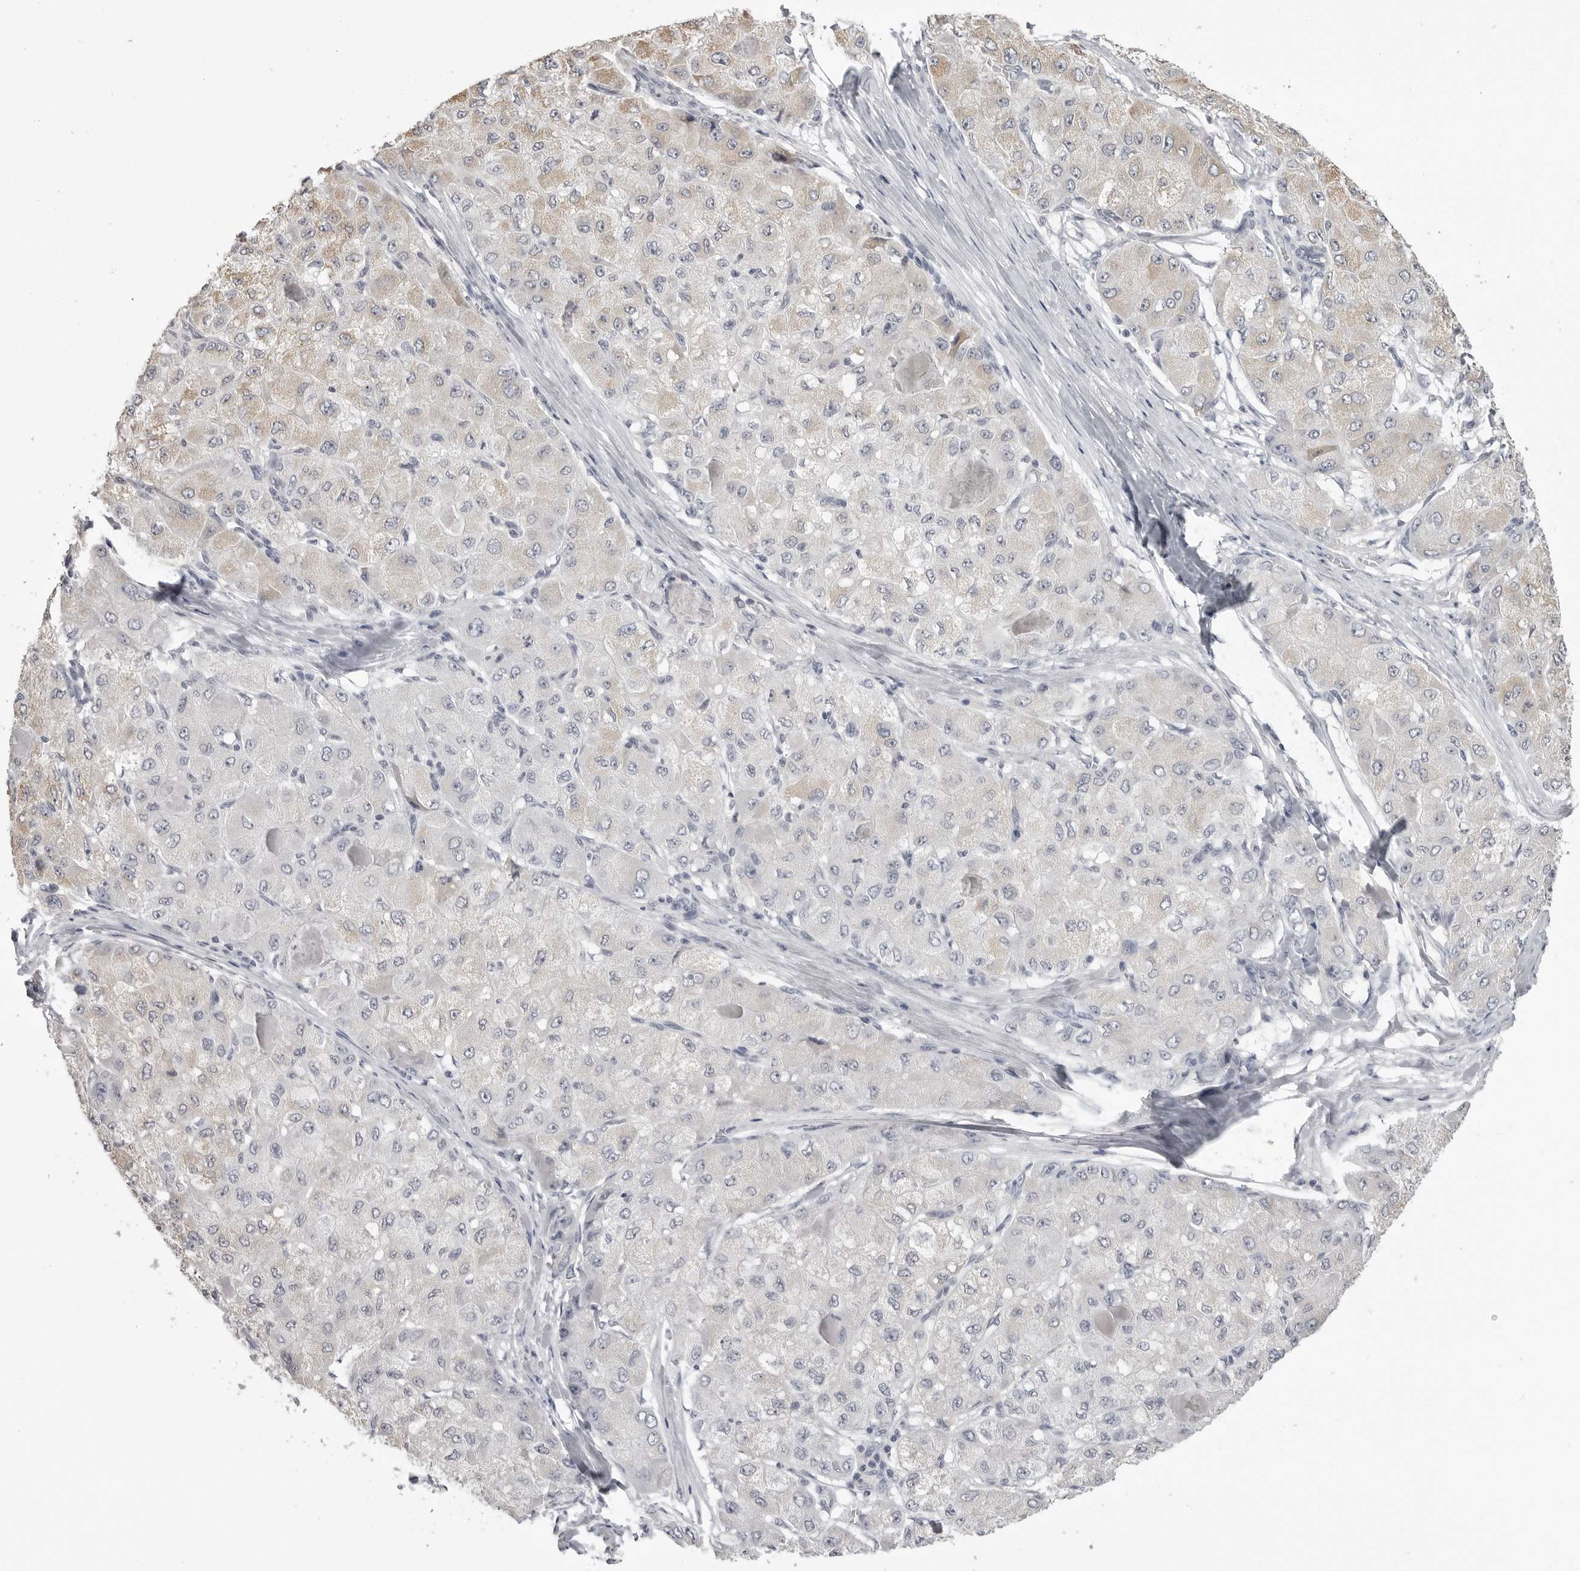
{"staining": {"intensity": "weak", "quantity": "<25%", "location": "cytoplasmic/membranous"}, "tissue": "liver cancer", "cell_type": "Tumor cells", "image_type": "cancer", "snomed": [{"axis": "morphology", "description": "Carcinoma, Hepatocellular, NOS"}, {"axis": "topography", "description": "Liver"}], "caption": "Tumor cells show no significant positivity in liver cancer.", "gene": "GPN2", "patient": {"sex": "male", "age": 80}}